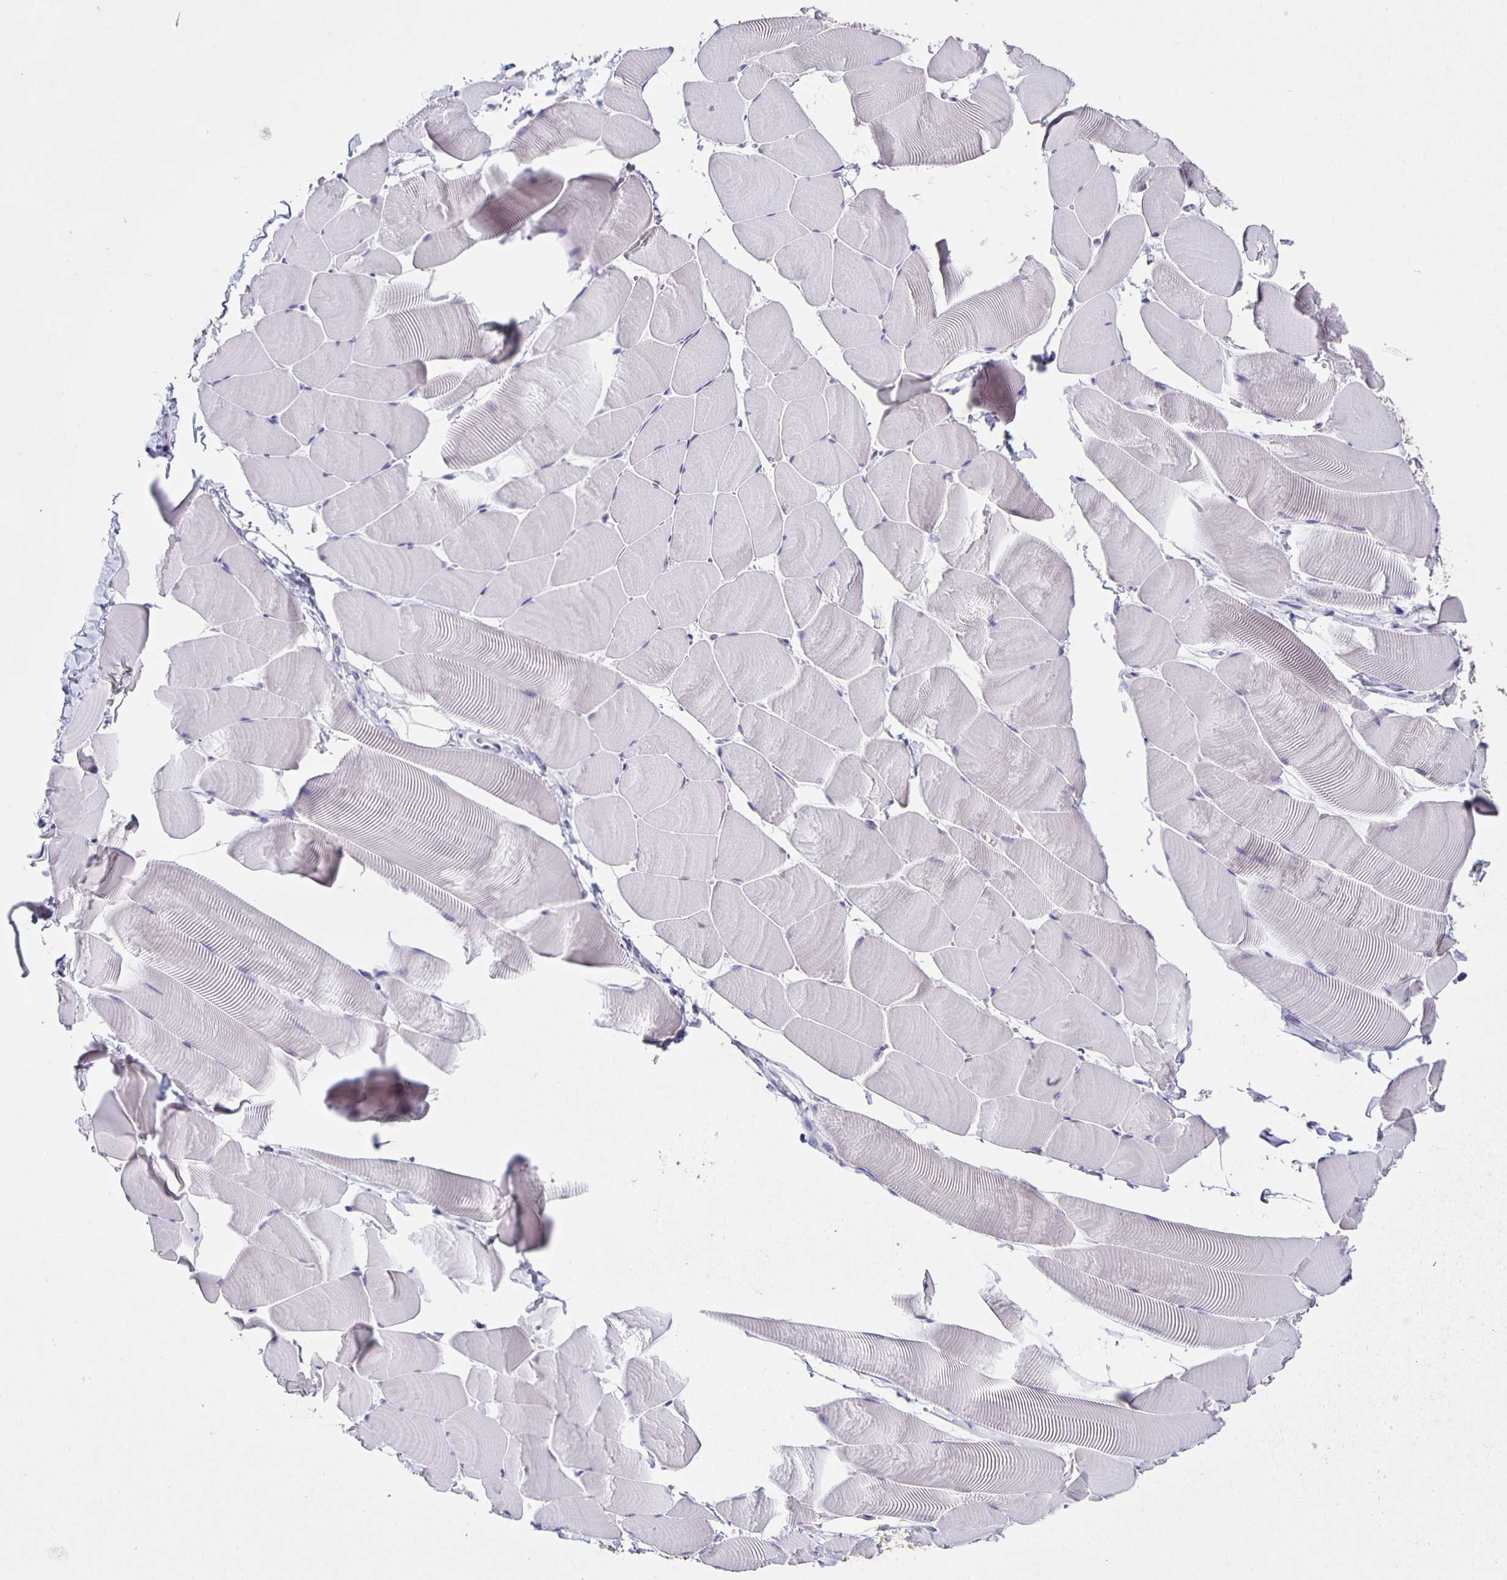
{"staining": {"intensity": "negative", "quantity": "none", "location": "none"}, "tissue": "skeletal muscle", "cell_type": "Myocytes", "image_type": "normal", "snomed": [{"axis": "morphology", "description": "Normal tissue, NOS"}, {"axis": "topography", "description": "Skeletal muscle"}], "caption": "An image of skeletal muscle stained for a protein reveals no brown staining in myocytes.", "gene": "CARNS1", "patient": {"sex": "male", "age": 25}}